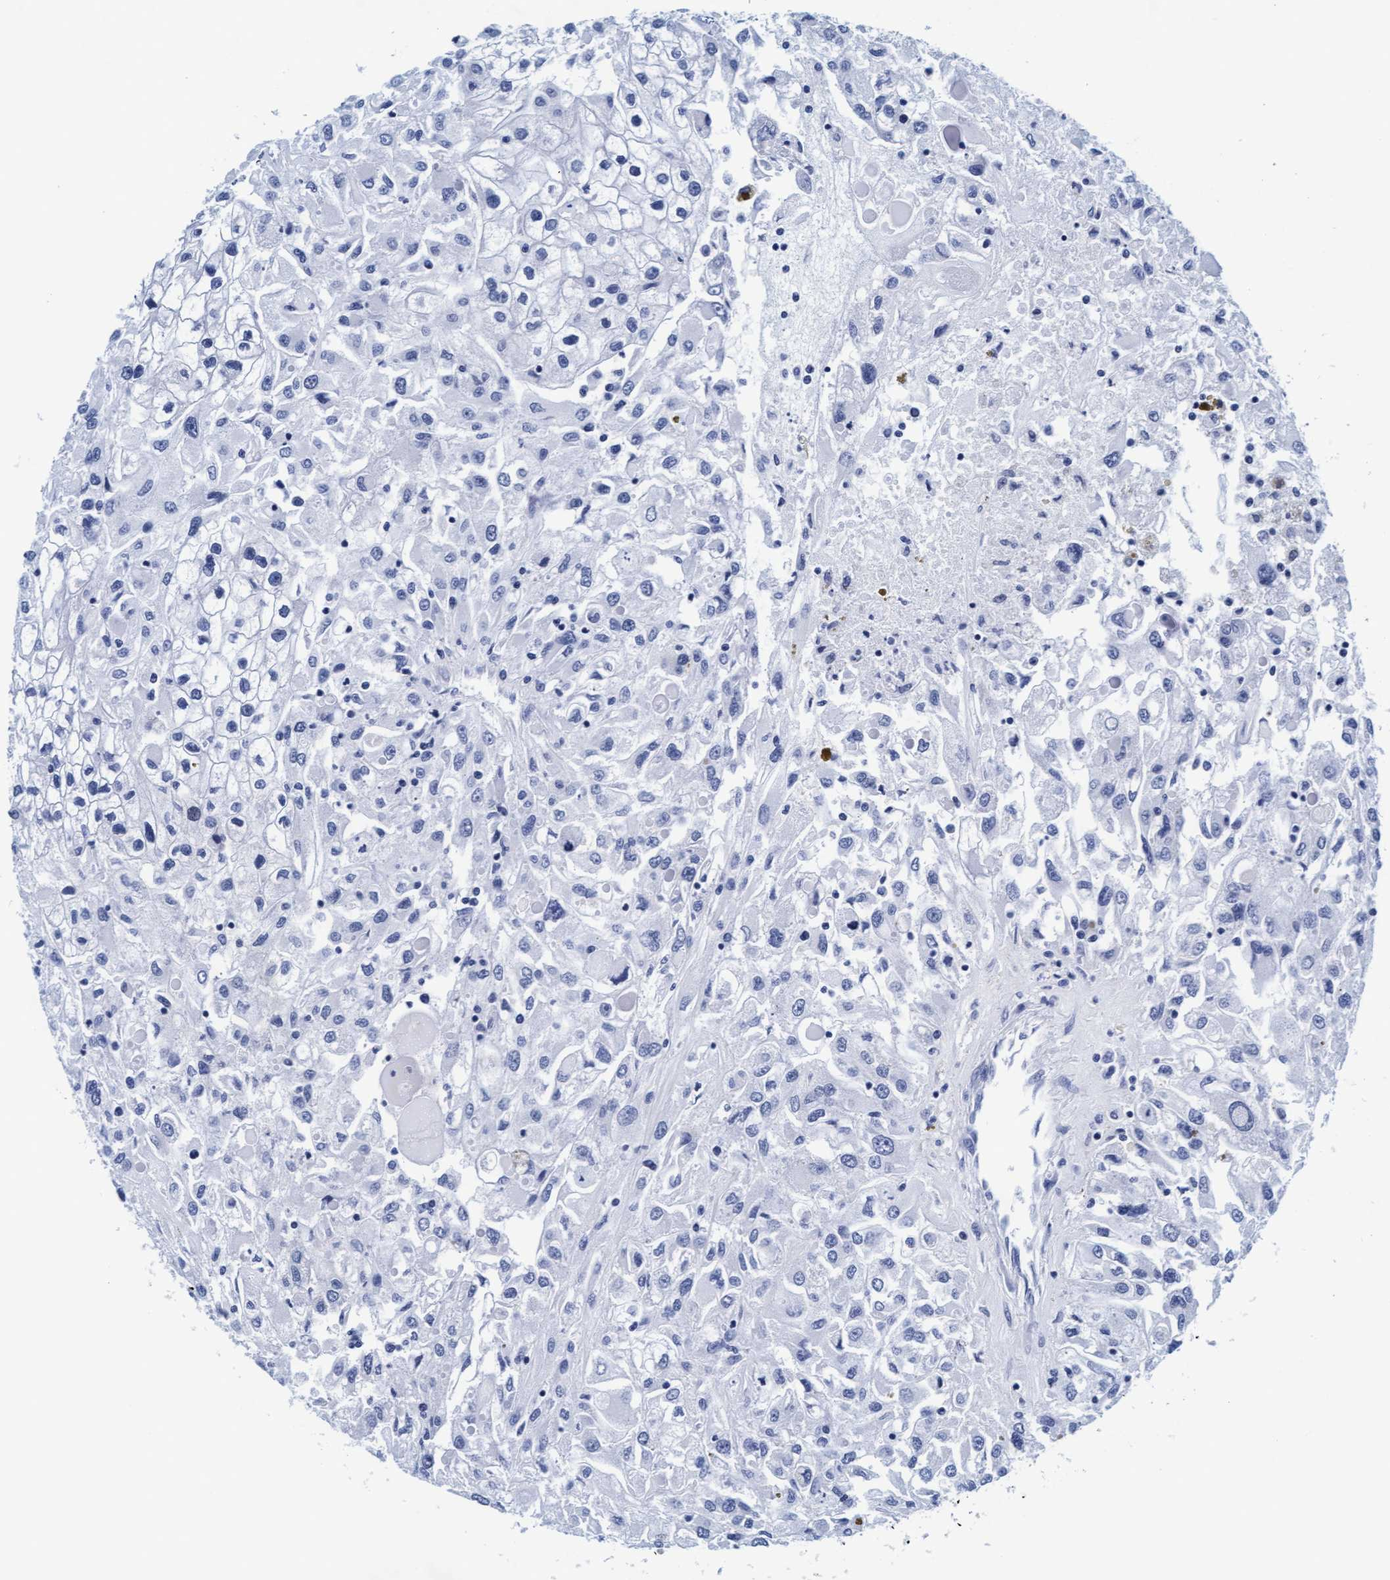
{"staining": {"intensity": "negative", "quantity": "none", "location": "none"}, "tissue": "renal cancer", "cell_type": "Tumor cells", "image_type": "cancer", "snomed": [{"axis": "morphology", "description": "Adenocarcinoma, NOS"}, {"axis": "topography", "description": "Kidney"}], "caption": "The immunohistochemistry photomicrograph has no significant expression in tumor cells of renal cancer (adenocarcinoma) tissue.", "gene": "ARSG", "patient": {"sex": "female", "age": 52}}